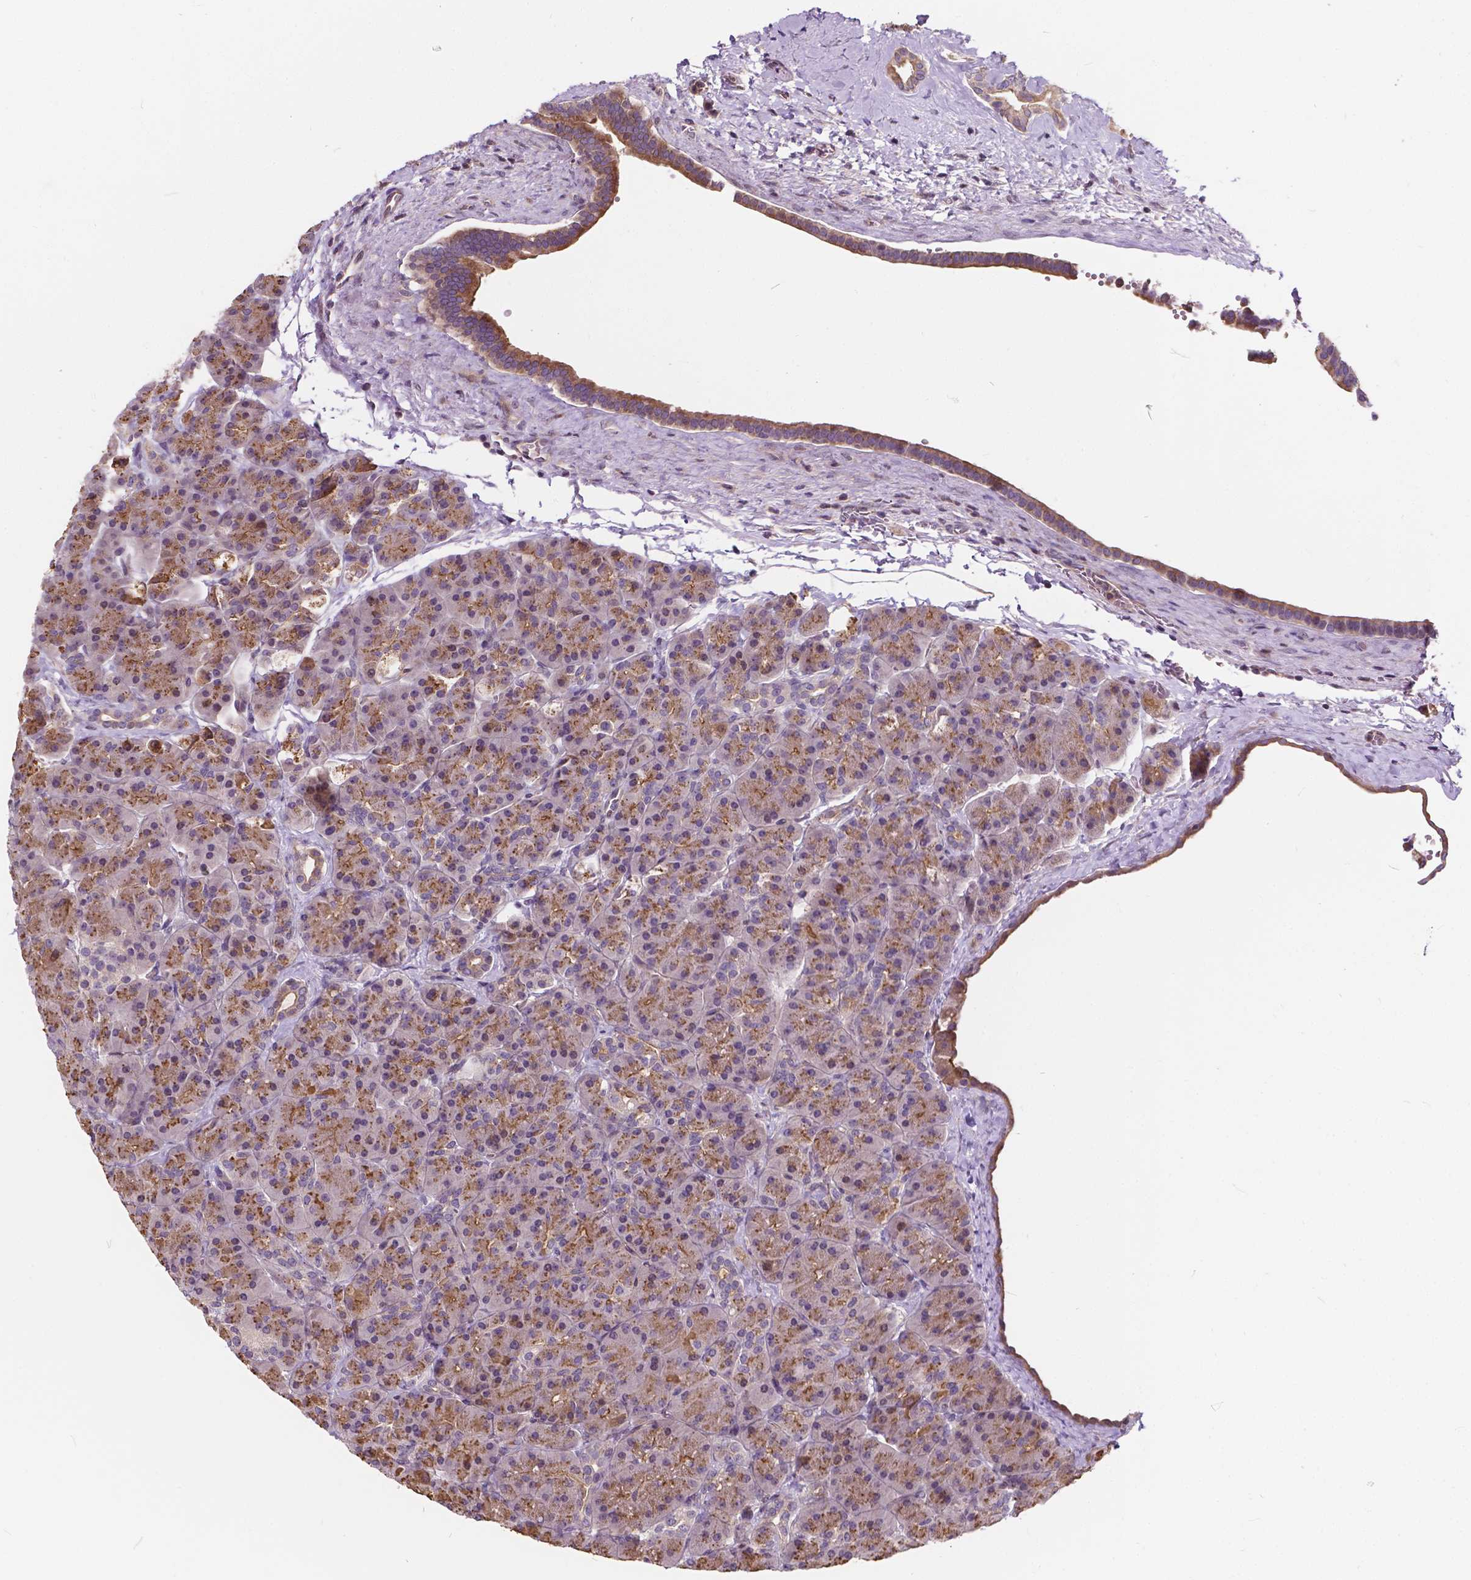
{"staining": {"intensity": "moderate", "quantity": ">75%", "location": "cytoplasmic/membranous"}, "tissue": "pancreas", "cell_type": "Exocrine glandular cells", "image_type": "normal", "snomed": [{"axis": "morphology", "description": "Normal tissue, NOS"}, {"axis": "topography", "description": "Pancreas"}], "caption": "Exocrine glandular cells exhibit medium levels of moderate cytoplasmic/membranous expression in about >75% of cells in benign pancreas.", "gene": "INPP5E", "patient": {"sex": "male", "age": 57}}